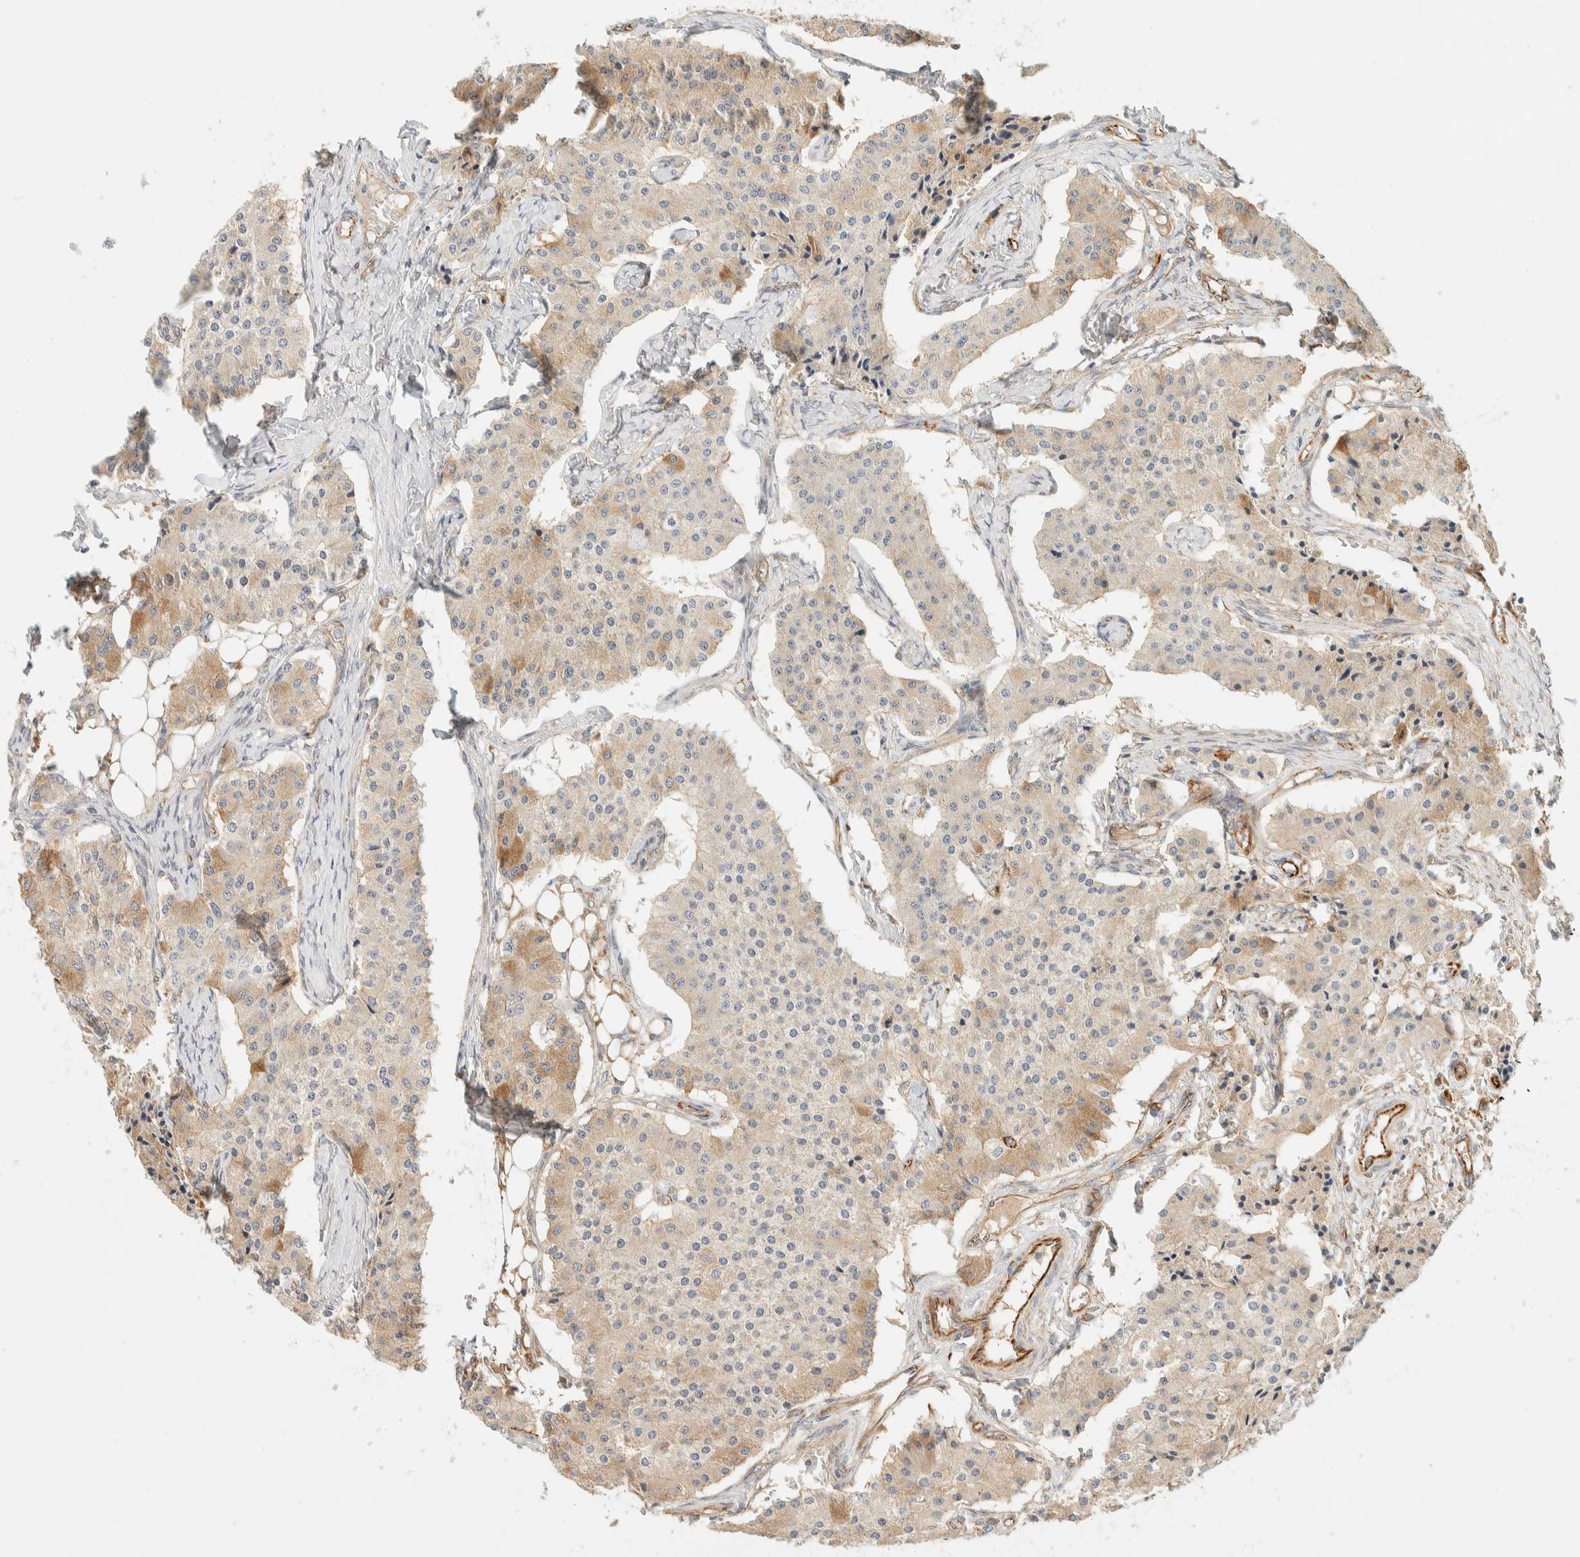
{"staining": {"intensity": "moderate", "quantity": "25%-75%", "location": "cytoplasmic/membranous"}, "tissue": "carcinoid", "cell_type": "Tumor cells", "image_type": "cancer", "snomed": [{"axis": "morphology", "description": "Carcinoid, malignant, NOS"}, {"axis": "topography", "description": "Colon"}], "caption": "Immunohistochemistry (IHC) micrograph of neoplastic tissue: human carcinoid (malignant) stained using IHC demonstrates medium levels of moderate protein expression localized specifically in the cytoplasmic/membranous of tumor cells, appearing as a cytoplasmic/membranous brown color.", "gene": "FAT1", "patient": {"sex": "female", "age": 52}}